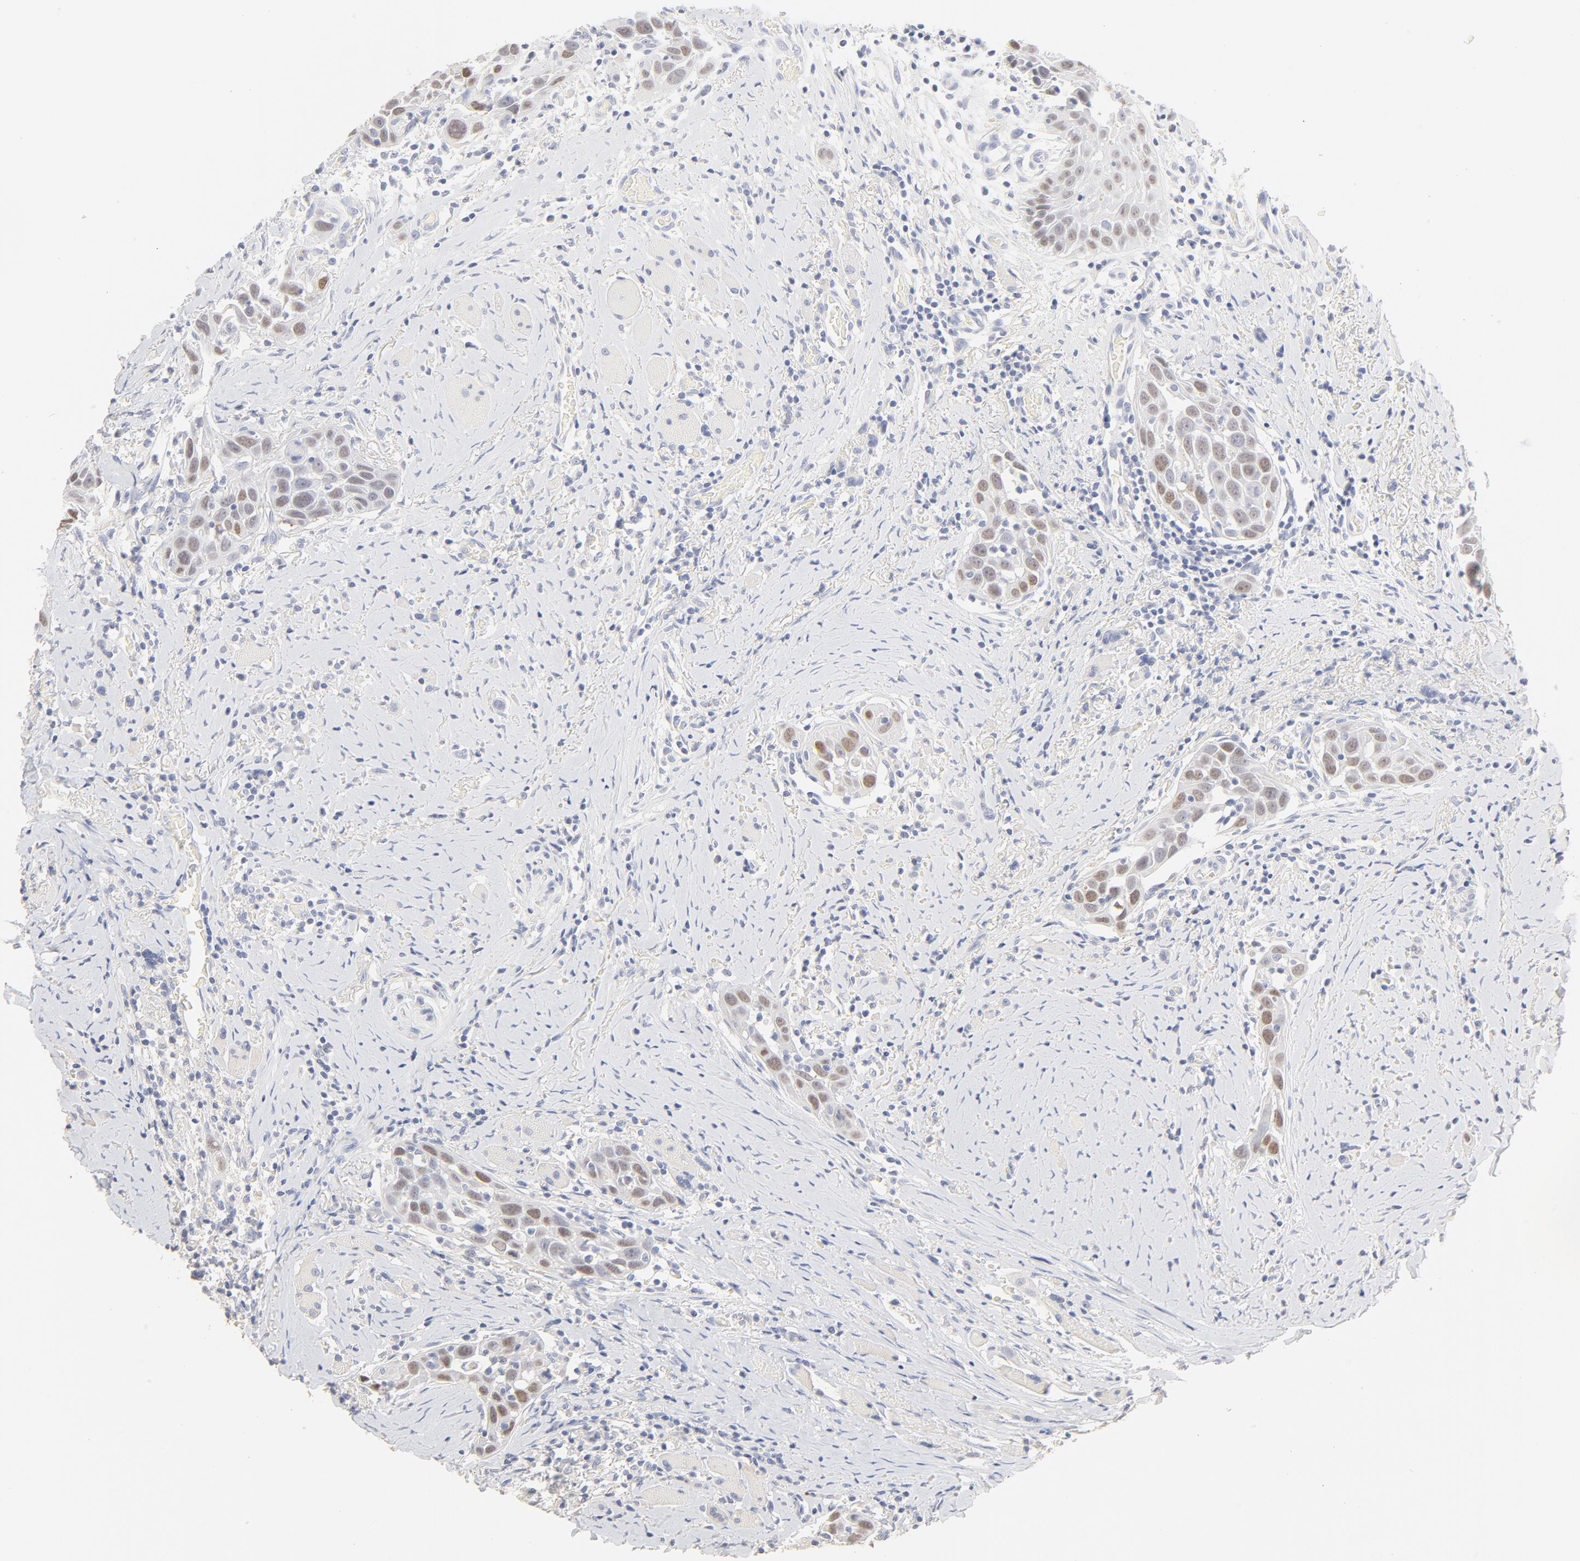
{"staining": {"intensity": "moderate", "quantity": "25%-75%", "location": "nuclear"}, "tissue": "head and neck cancer", "cell_type": "Tumor cells", "image_type": "cancer", "snomed": [{"axis": "morphology", "description": "Squamous cell carcinoma, NOS"}, {"axis": "topography", "description": "Oral tissue"}, {"axis": "topography", "description": "Head-Neck"}], "caption": "A medium amount of moderate nuclear expression is identified in about 25%-75% of tumor cells in head and neck cancer tissue.", "gene": "FCGBP", "patient": {"sex": "female", "age": 50}}